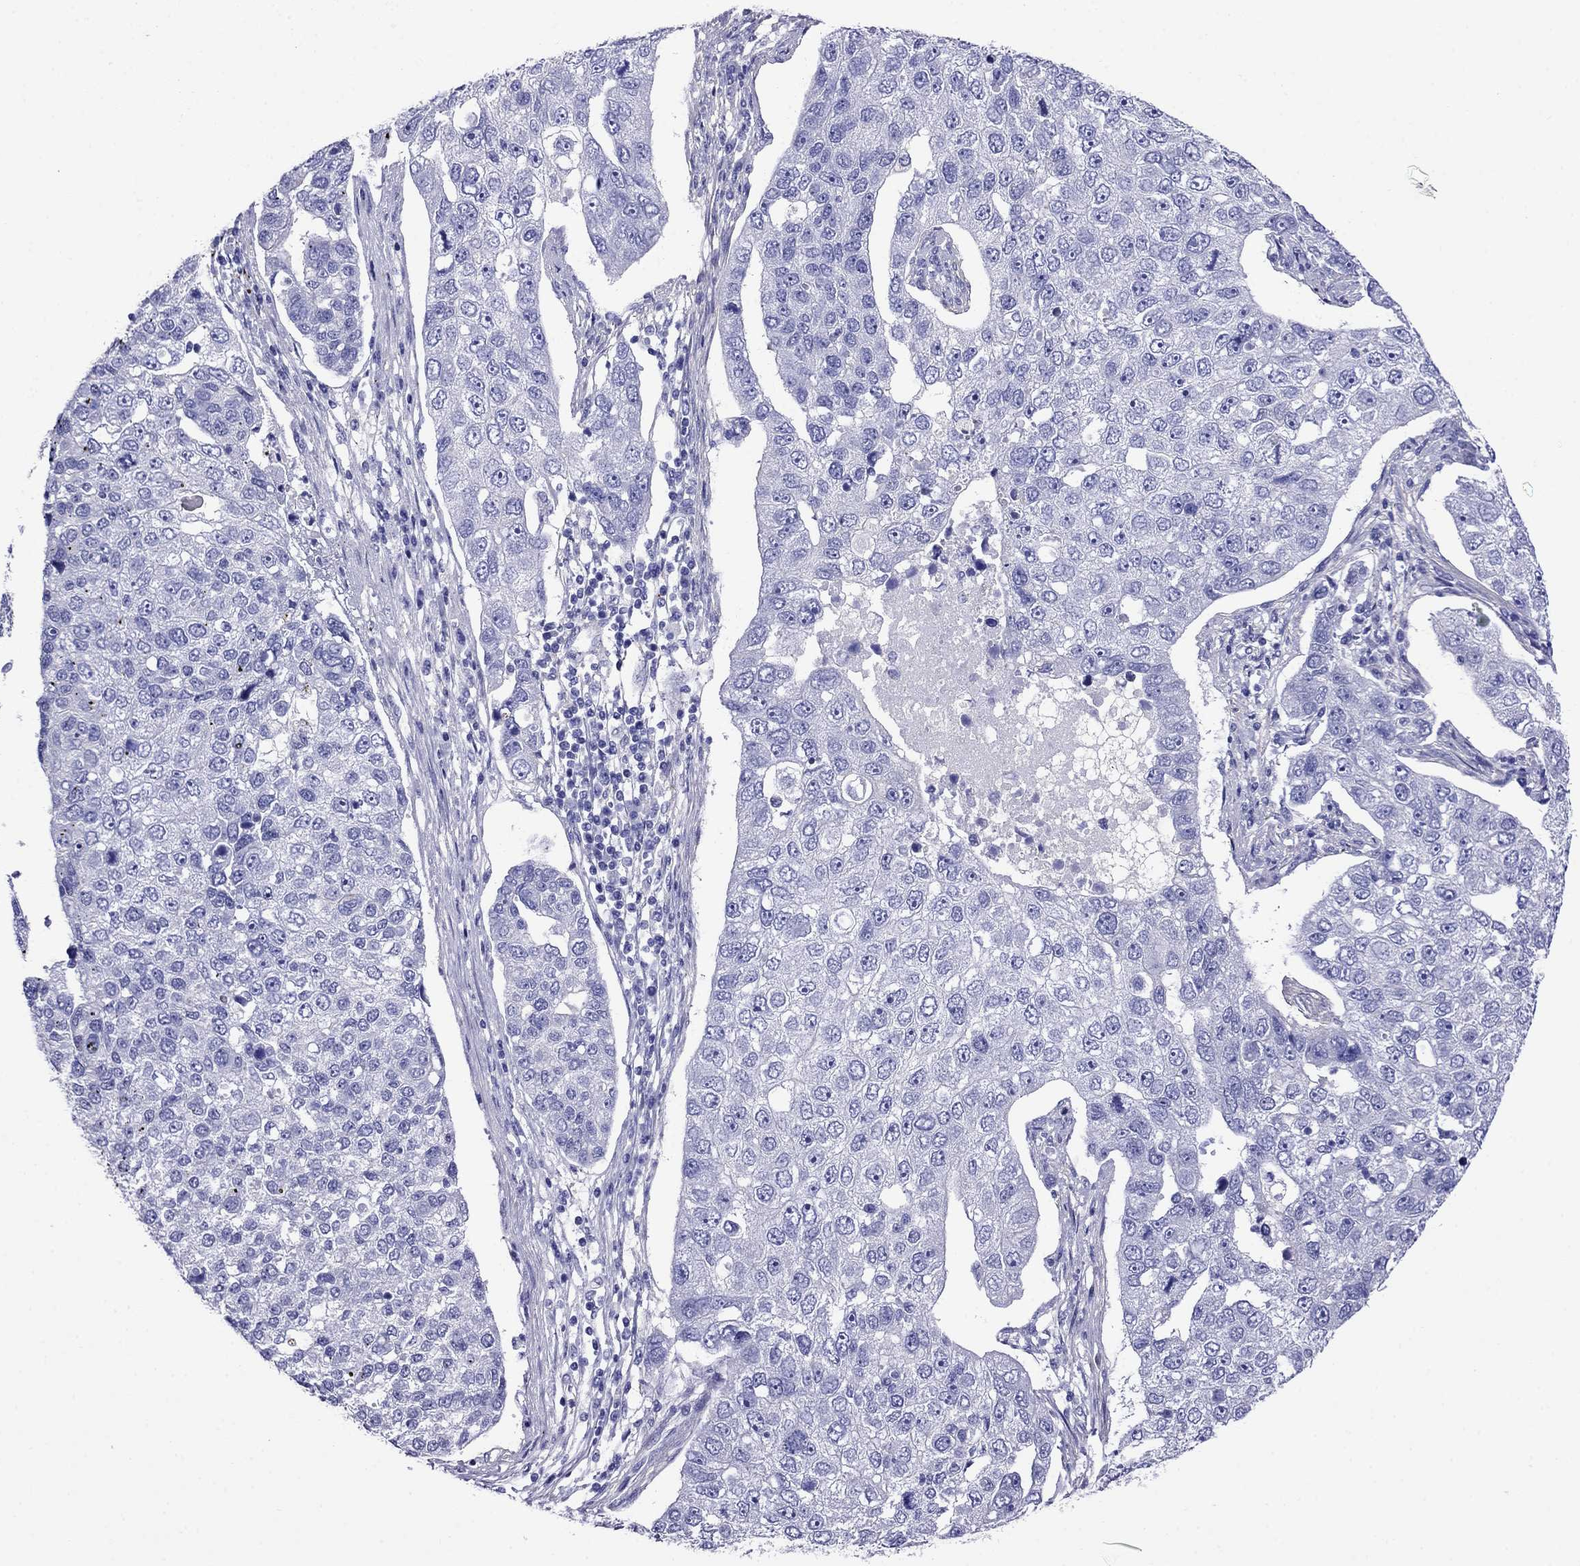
{"staining": {"intensity": "negative", "quantity": "none", "location": "none"}, "tissue": "pancreatic cancer", "cell_type": "Tumor cells", "image_type": "cancer", "snomed": [{"axis": "morphology", "description": "Adenocarcinoma, NOS"}, {"axis": "topography", "description": "Pancreas"}], "caption": "Tumor cells are negative for brown protein staining in pancreatic cancer (adenocarcinoma).", "gene": "SCG2", "patient": {"sex": "female", "age": 61}}